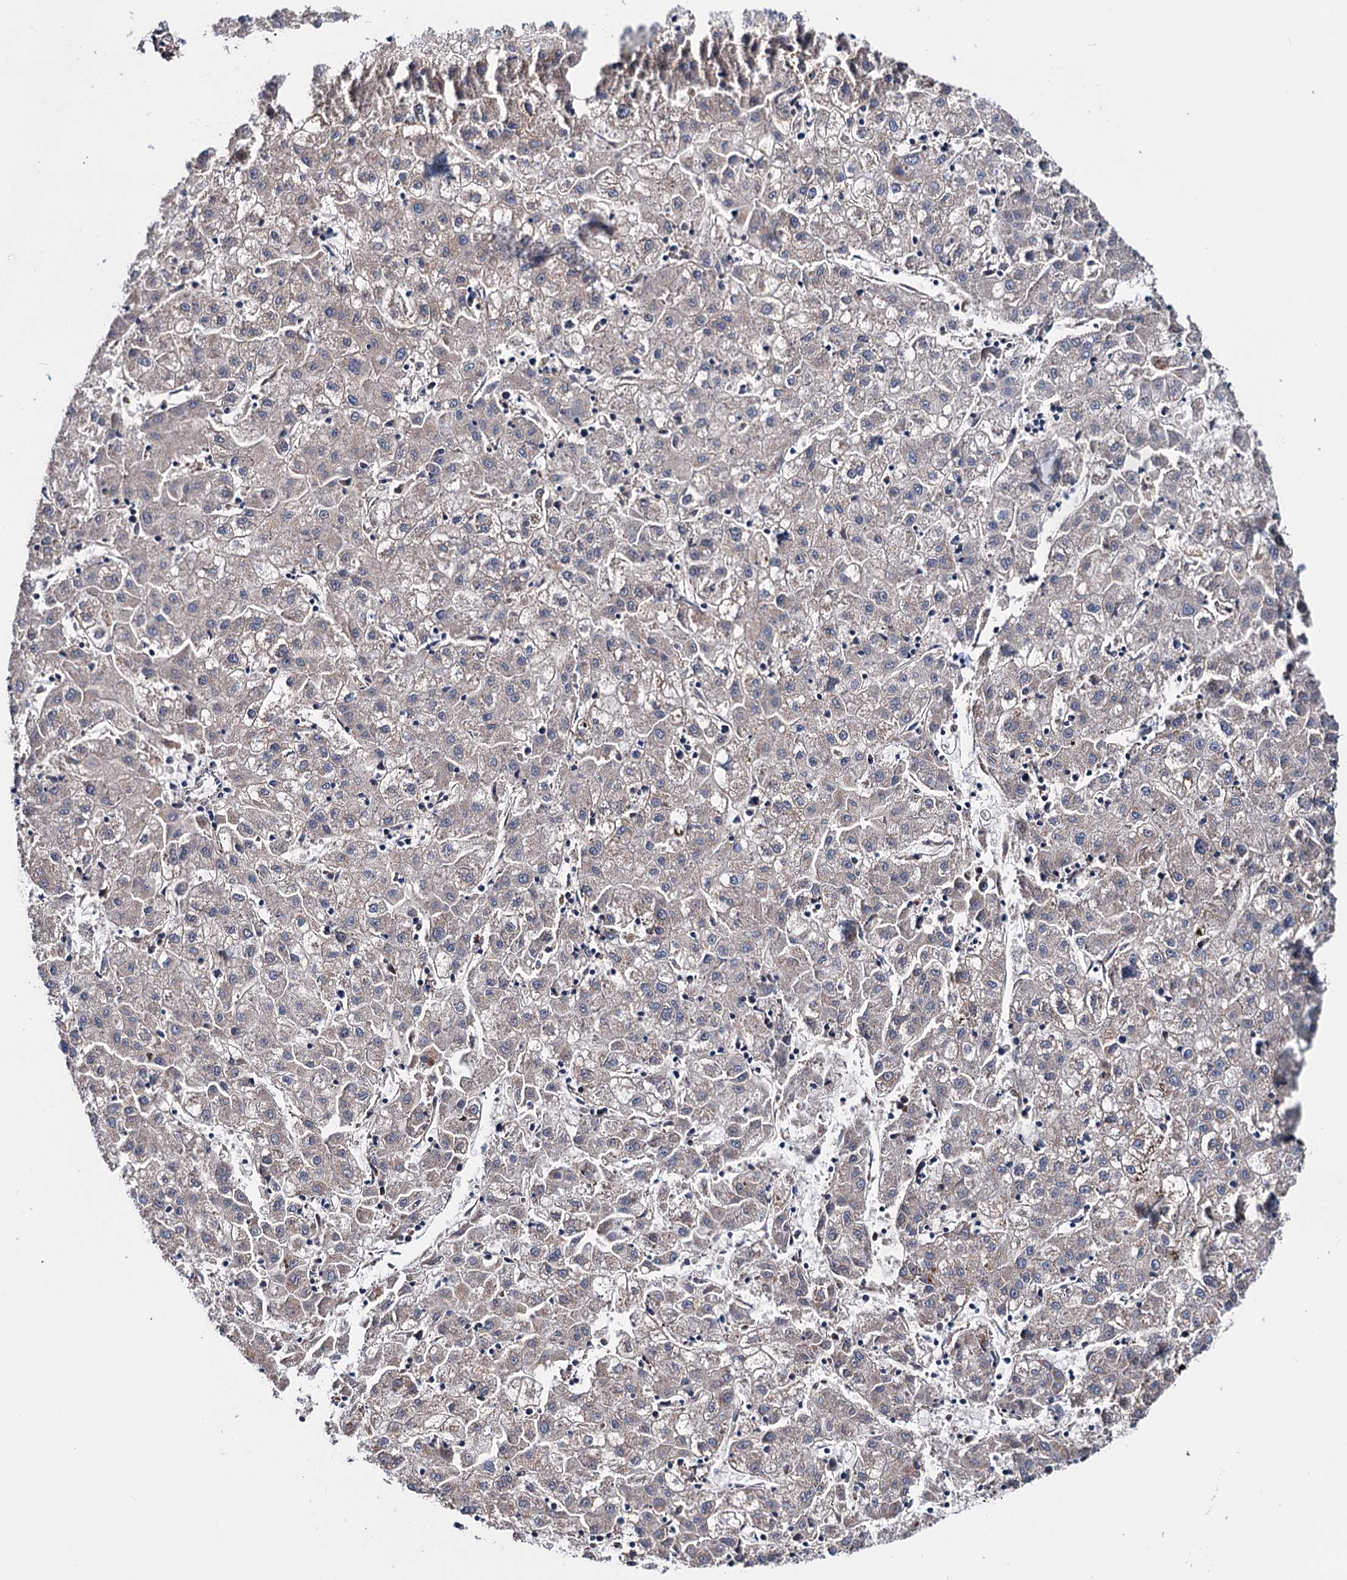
{"staining": {"intensity": "negative", "quantity": "none", "location": "none"}, "tissue": "liver cancer", "cell_type": "Tumor cells", "image_type": "cancer", "snomed": [{"axis": "morphology", "description": "Carcinoma, Hepatocellular, NOS"}, {"axis": "topography", "description": "Liver"}], "caption": "A histopathology image of liver cancer (hepatocellular carcinoma) stained for a protein reveals no brown staining in tumor cells. (DAB immunohistochemistry (IHC), high magnification).", "gene": "EYA4", "patient": {"sex": "male", "age": 72}}